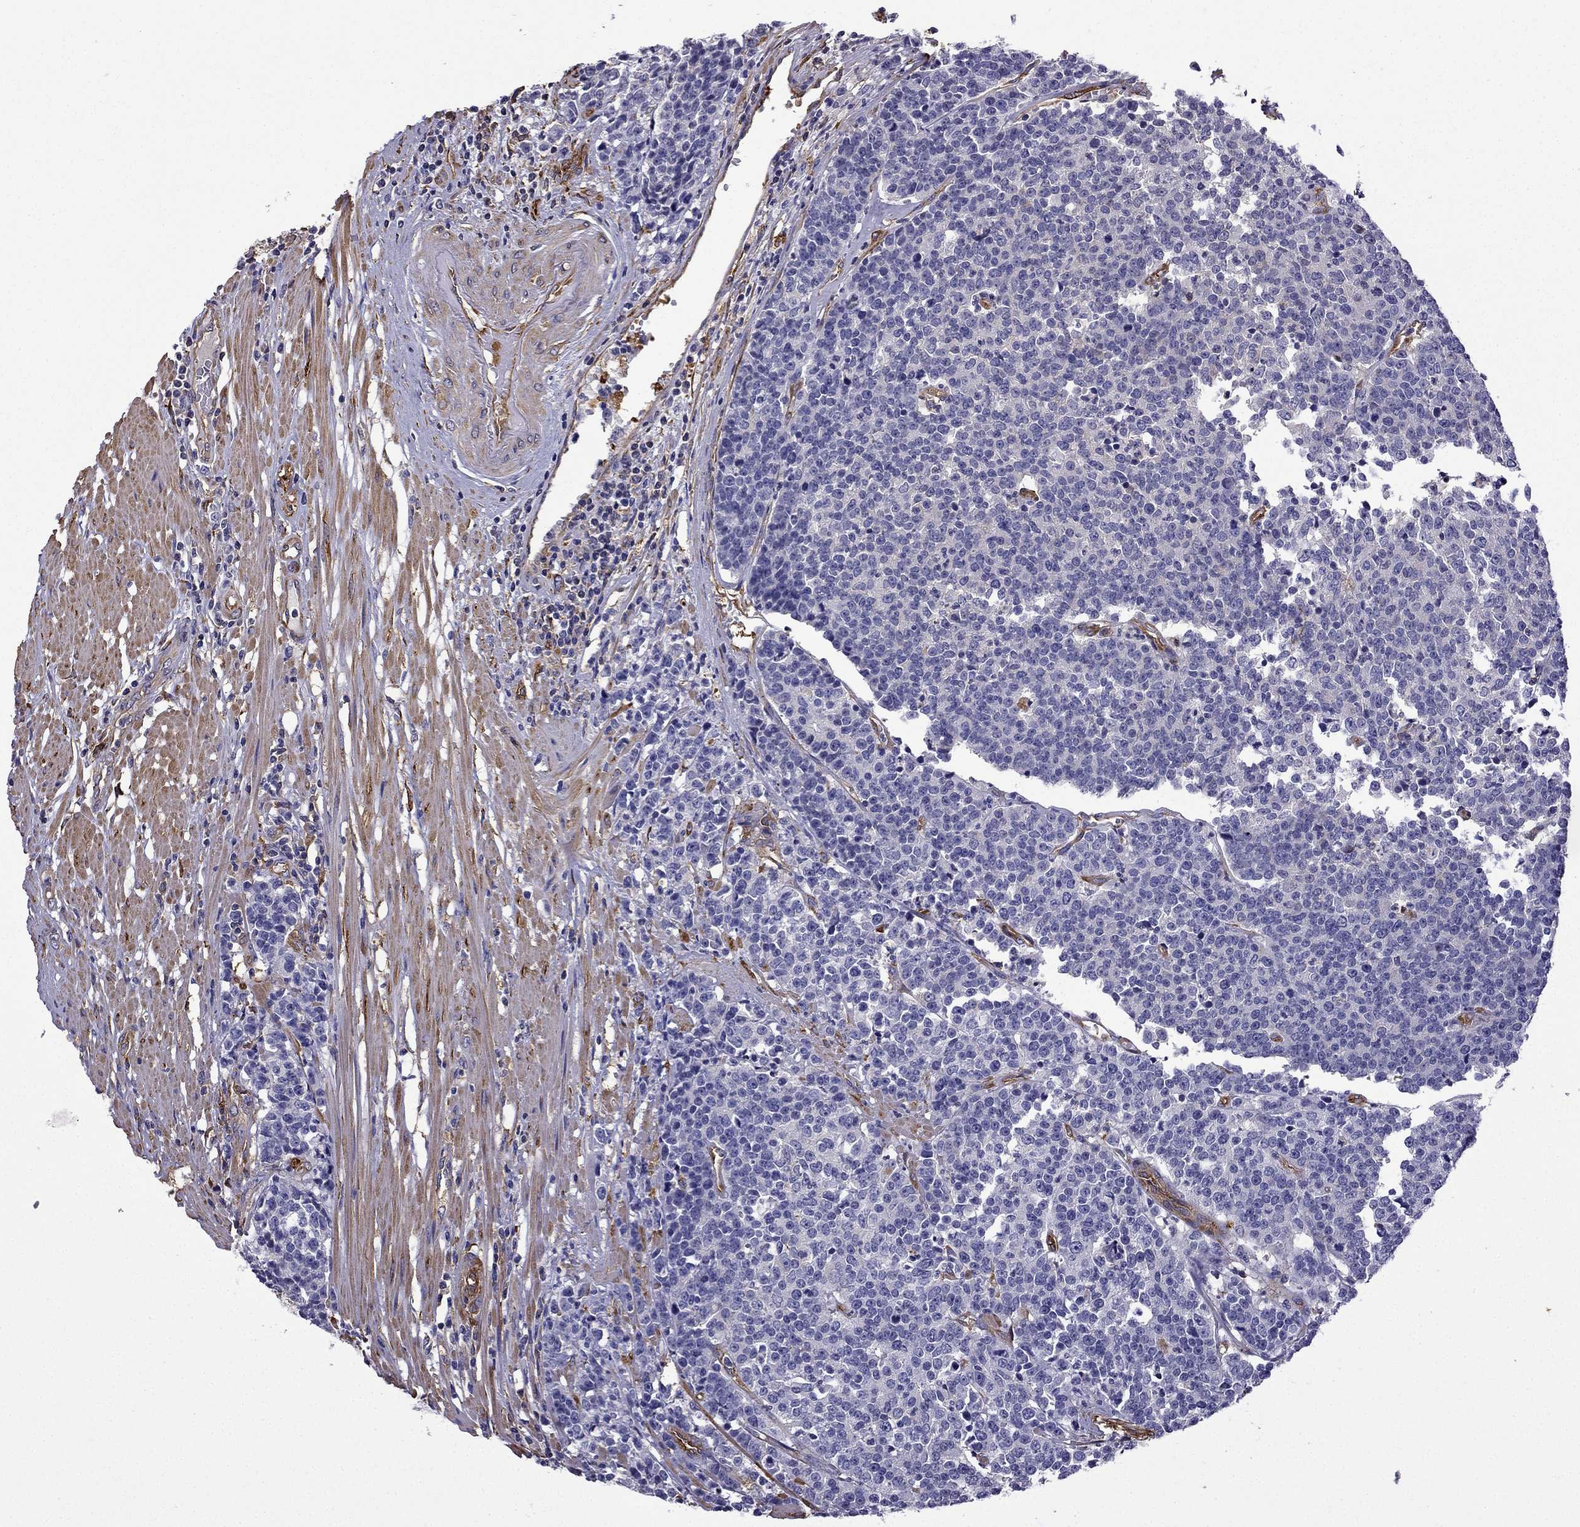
{"staining": {"intensity": "negative", "quantity": "none", "location": "none"}, "tissue": "prostate cancer", "cell_type": "Tumor cells", "image_type": "cancer", "snomed": [{"axis": "morphology", "description": "Adenocarcinoma, NOS"}, {"axis": "topography", "description": "Prostate"}], "caption": "A micrograph of prostate adenocarcinoma stained for a protein displays no brown staining in tumor cells.", "gene": "MAP4", "patient": {"sex": "male", "age": 67}}